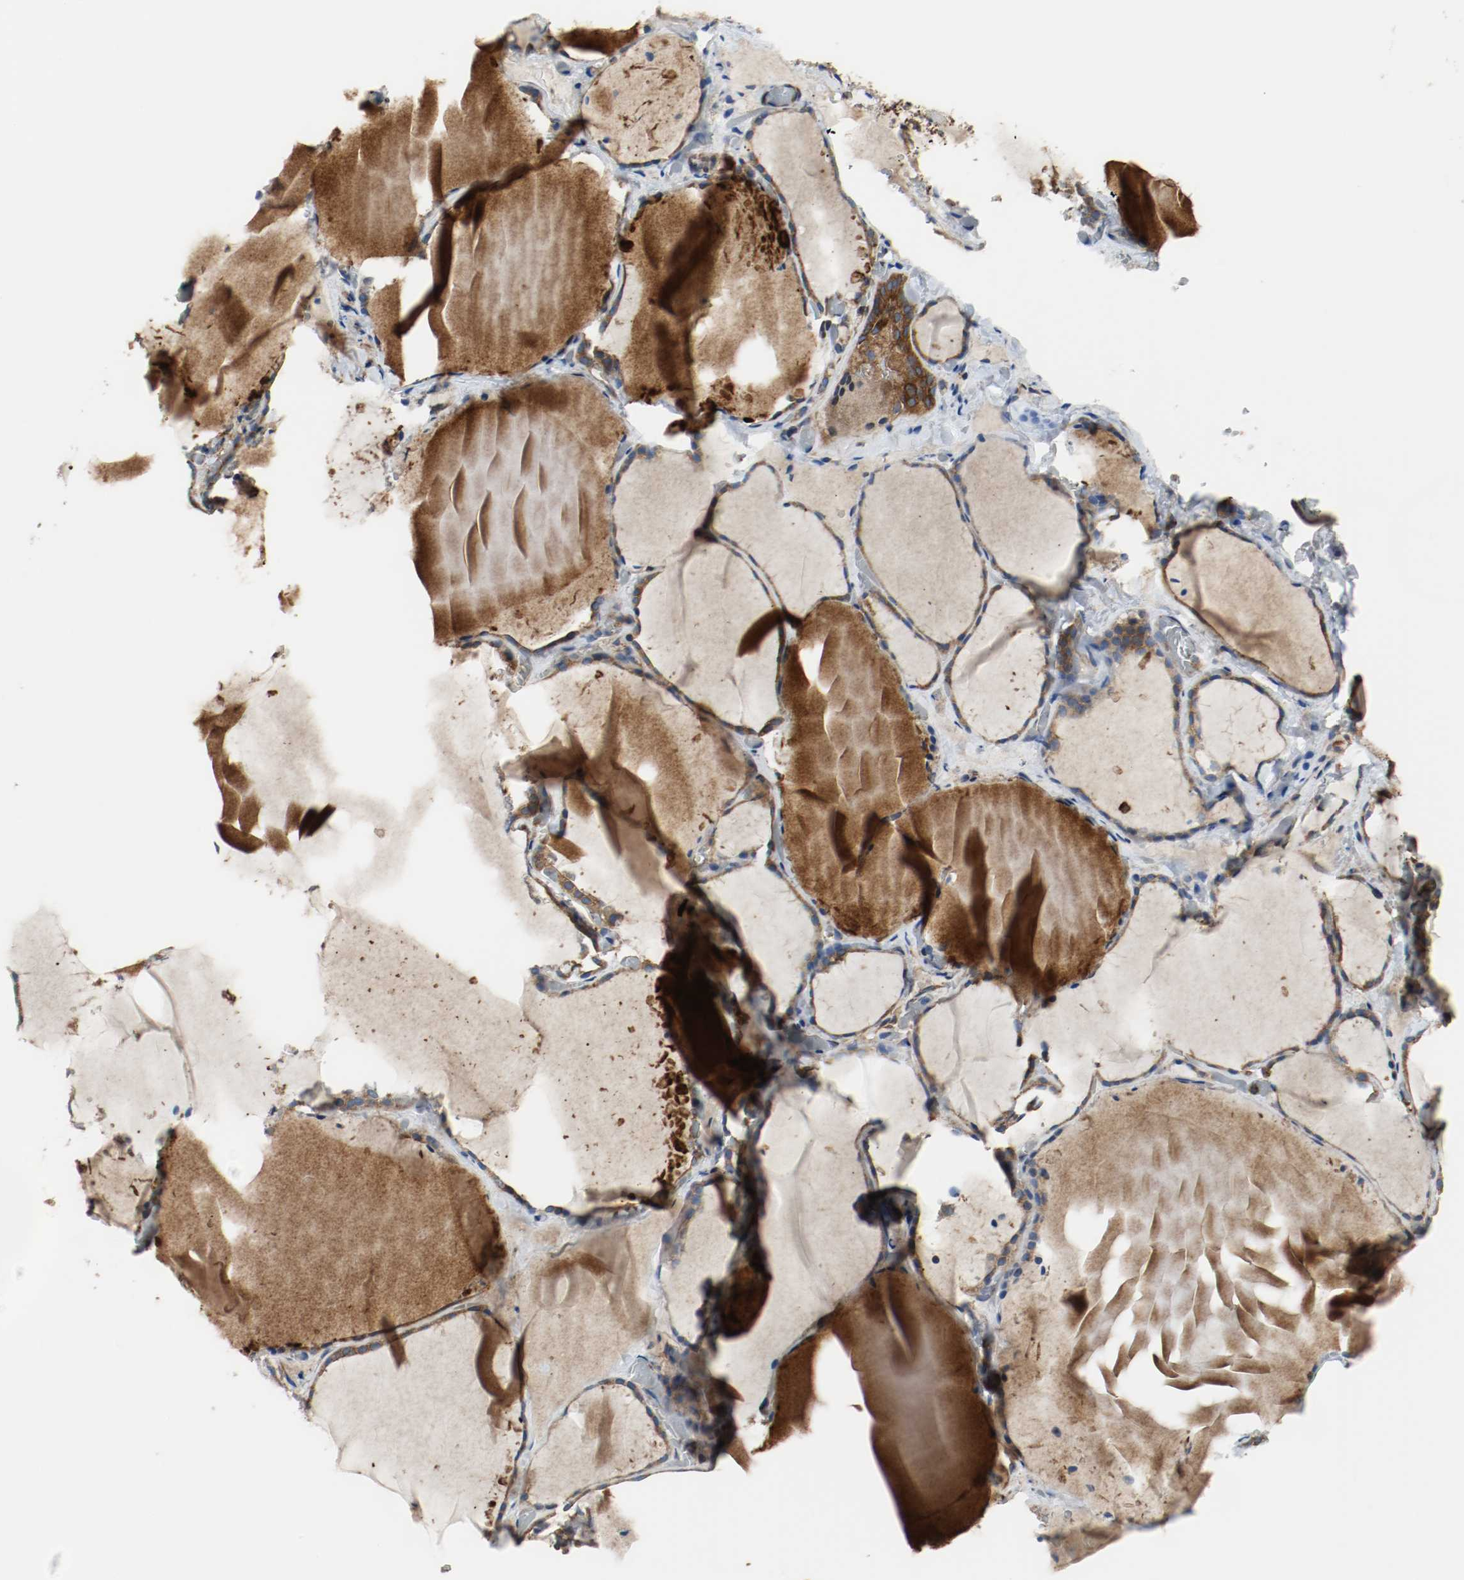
{"staining": {"intensity": "moderate", "quantity": ">75%", "location": "cytoplasmic/membranous"}, "tissue": "thyroid gland", "cell_type": "Glandular cells", "image_type": "normal", "snomed": [{"axis": "morphology", "description": "Normal tissue, NOS"}, {"axis": "topography", "description": "Thyroid gland"}], "caption": "Unremarkable thyroid gland shows moderate cytoplasmic/membranous positivity in approximately >75% of glandular cells (Stains: DAB in brown, nuclei in blue, Microscopy: brightfield microscopy at high magnification)..", "gene": "TUBA3D", "patient": {"sex": "female", "age": 22}}